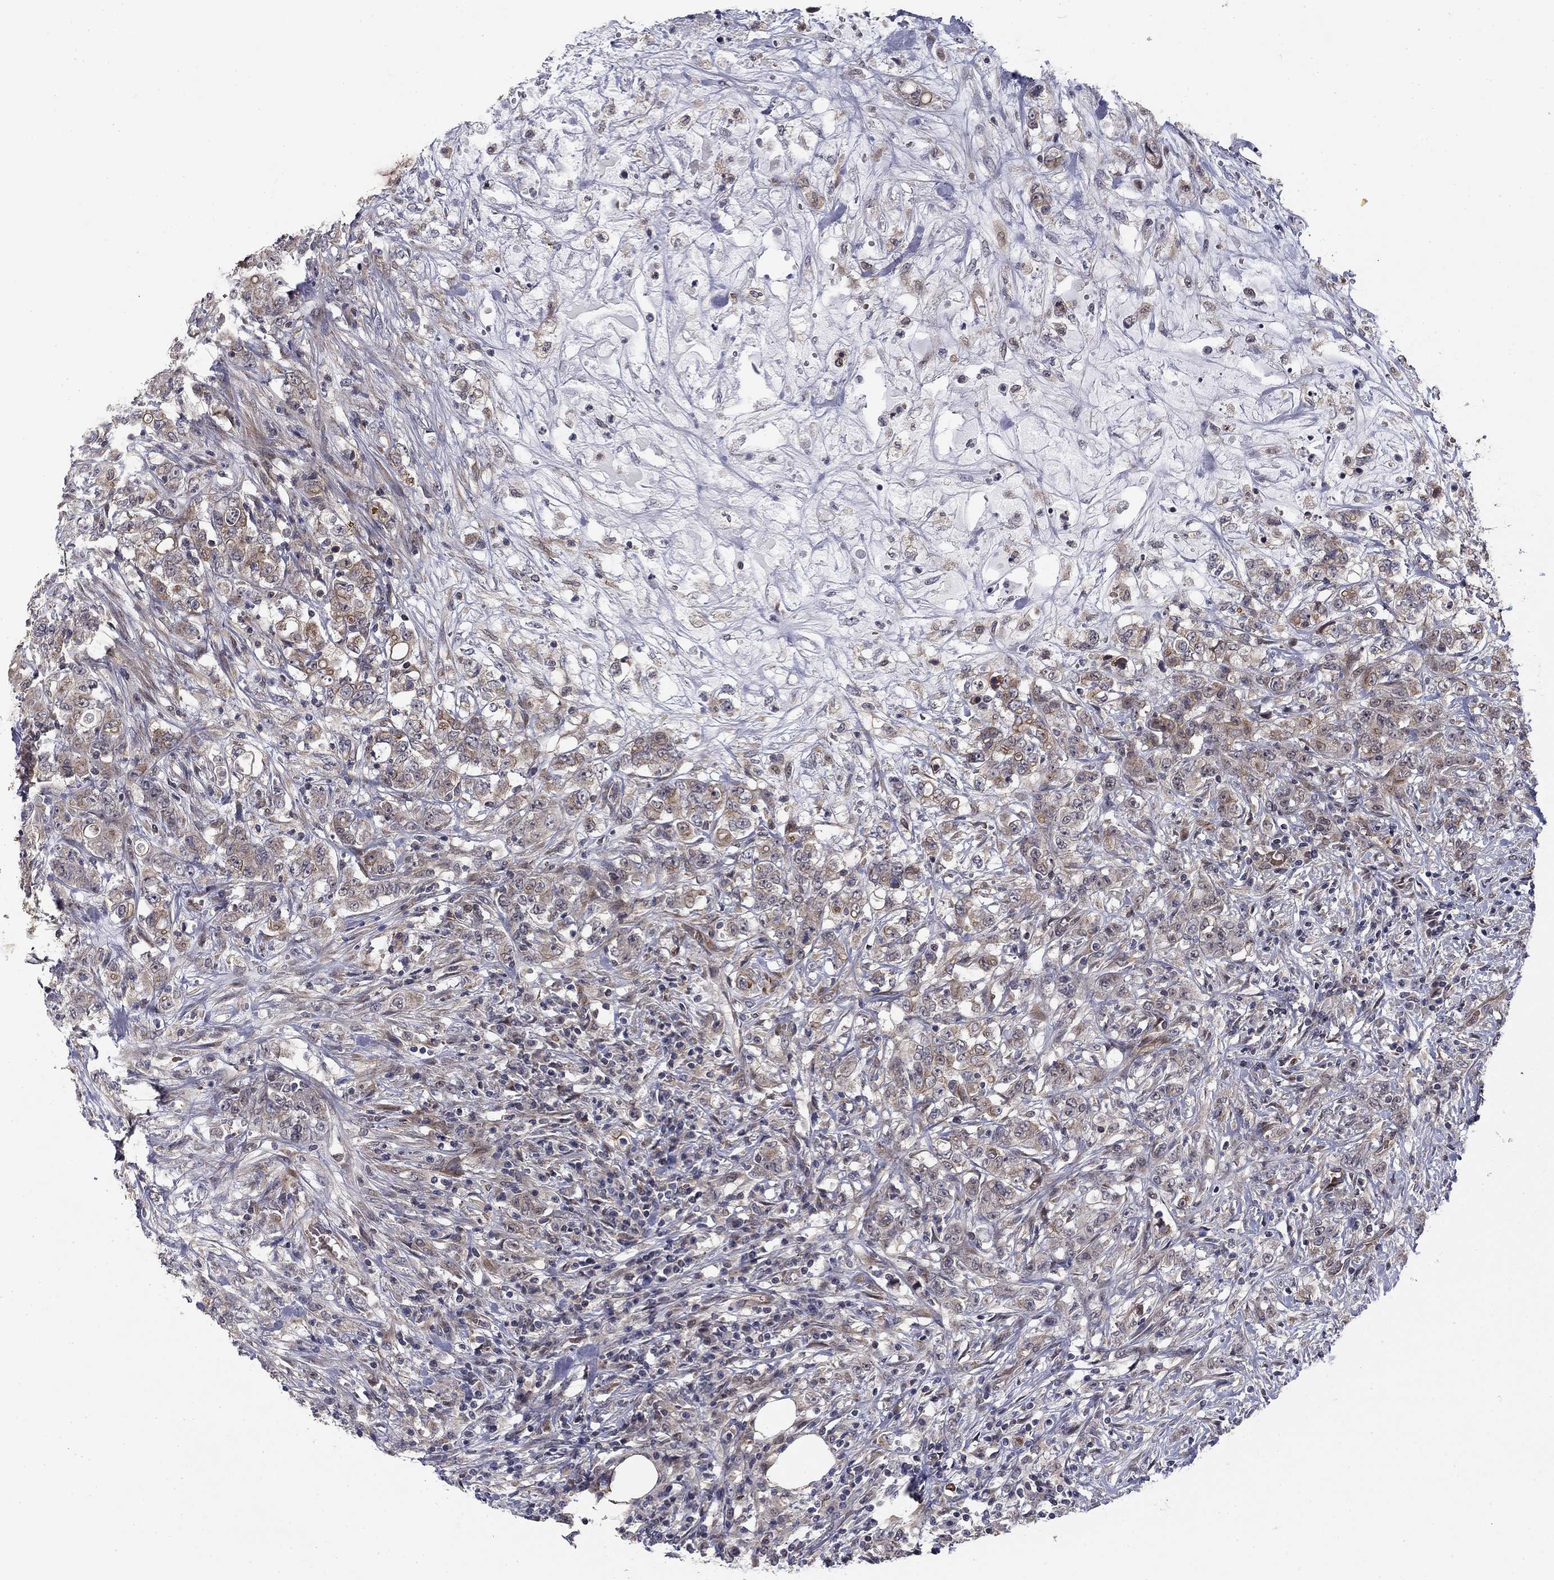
{"staining": {"intensity": "moderate", "quantity": "<25%", "location": "cytoplasmic/membranous"}, "tissue": "colorectal cancer", "cell_type": "Tumor cells", "image_type": "cancer", "snomed": [{"axis": "morphology", "description": "Adenocarcinoma, NOS"}, {"axis": "topography", "description": "Colon"}], "caption": "Colorectal cancer (adenocarcinoma) stained with a brown dye demonstrates moderate cytoplasmic/membranous positive staining in about <25% of tumor cells.", "gene": "BCL11A", "patient": {"sex": "female", "age": 48}}